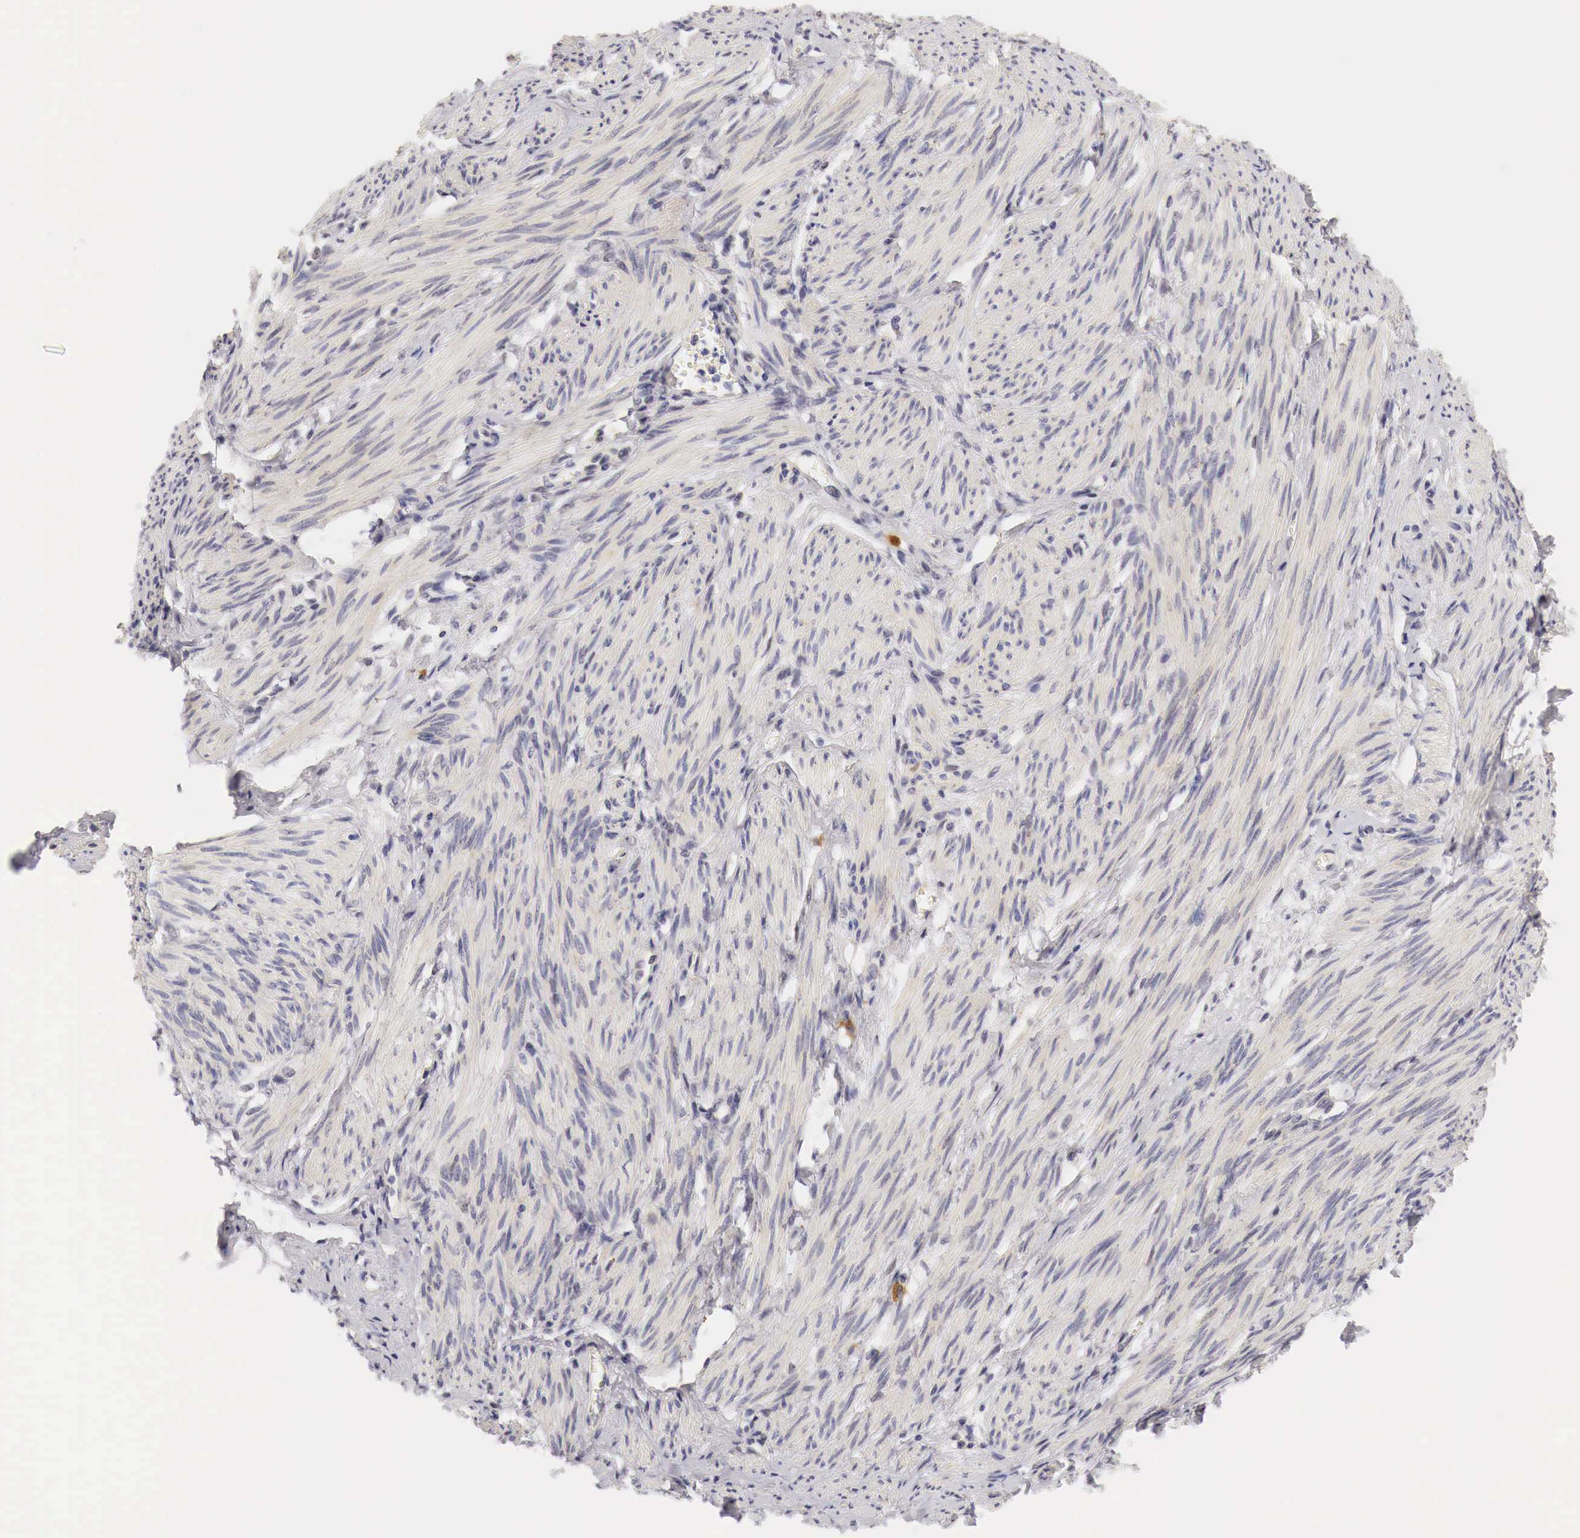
{"staining": {"intensity": "negative", "quantity": "none", "location": "none"}, "tissue": "endometrial cancer", "cell_type": "Tumor cells", "image_type": "cancer", "snomed": [{"axis": "morphology", "description": "Adenocarcinoma, NOS"}, {"axis": "topography", "description": "Endometrium"}], "caption": "Tumor cells are negative for protein expression in human endometrial cancer.", "gene": "CASP3", "patient": {"sex": "female", "age": 76}}